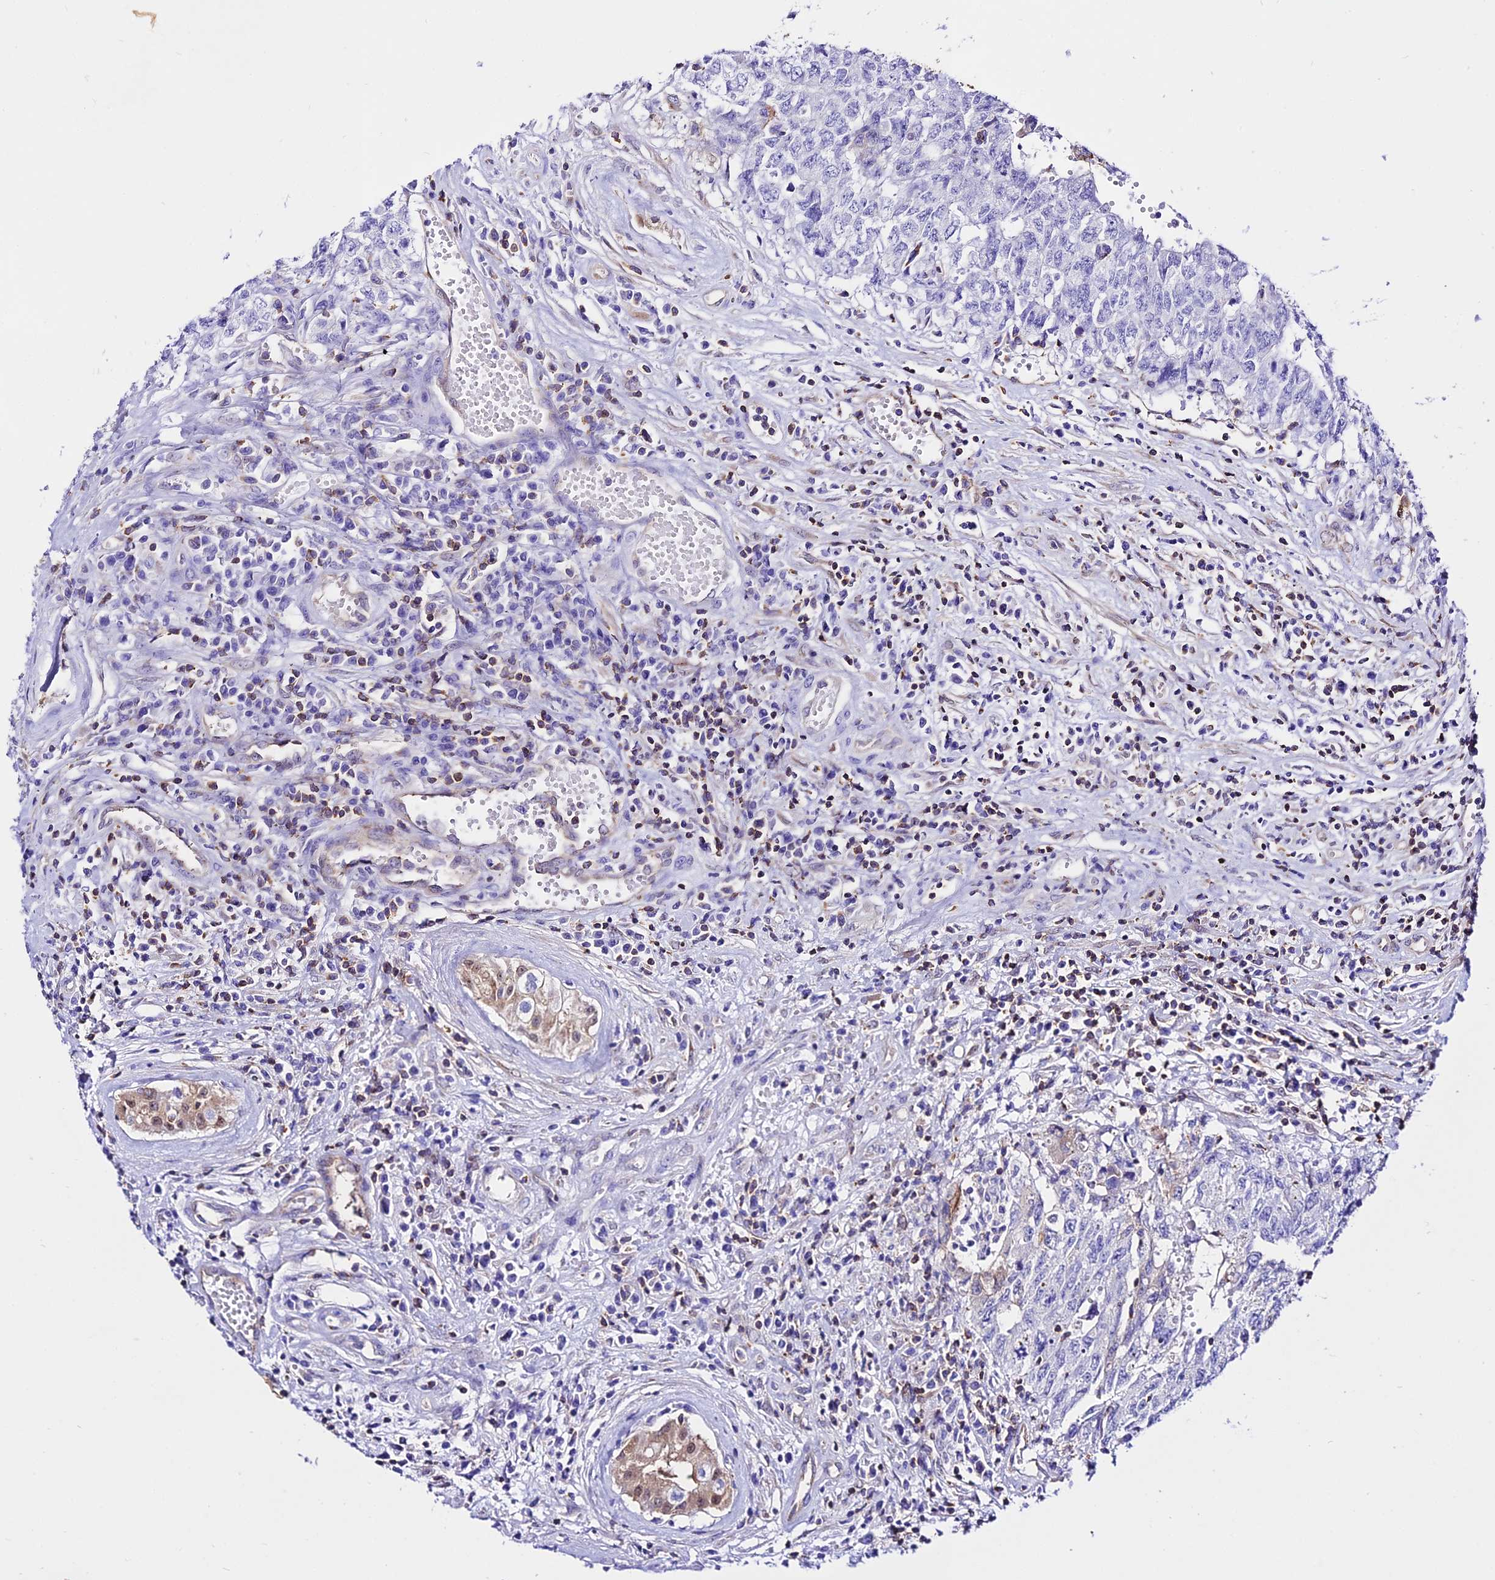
{"staining": {"intensity": "negative", "quantity": "none", "location": "none"}, "tissue": "testis cancer", "cell_type": "Tumor cells", "image_type": "cancer", "snomed": [{"axis": "morphology", "description": "Carcinoma, Embryonal, NOS"}, {"axis": "topography", "description": "Testis"}], "caption": "An immunohistochemistry (IHC) histopathology image of testis cancer is shown. There is no staining in tumor cells of testis cancer.", "gene": "S100A16", "patient": {"sex": "male", "age": 34}}